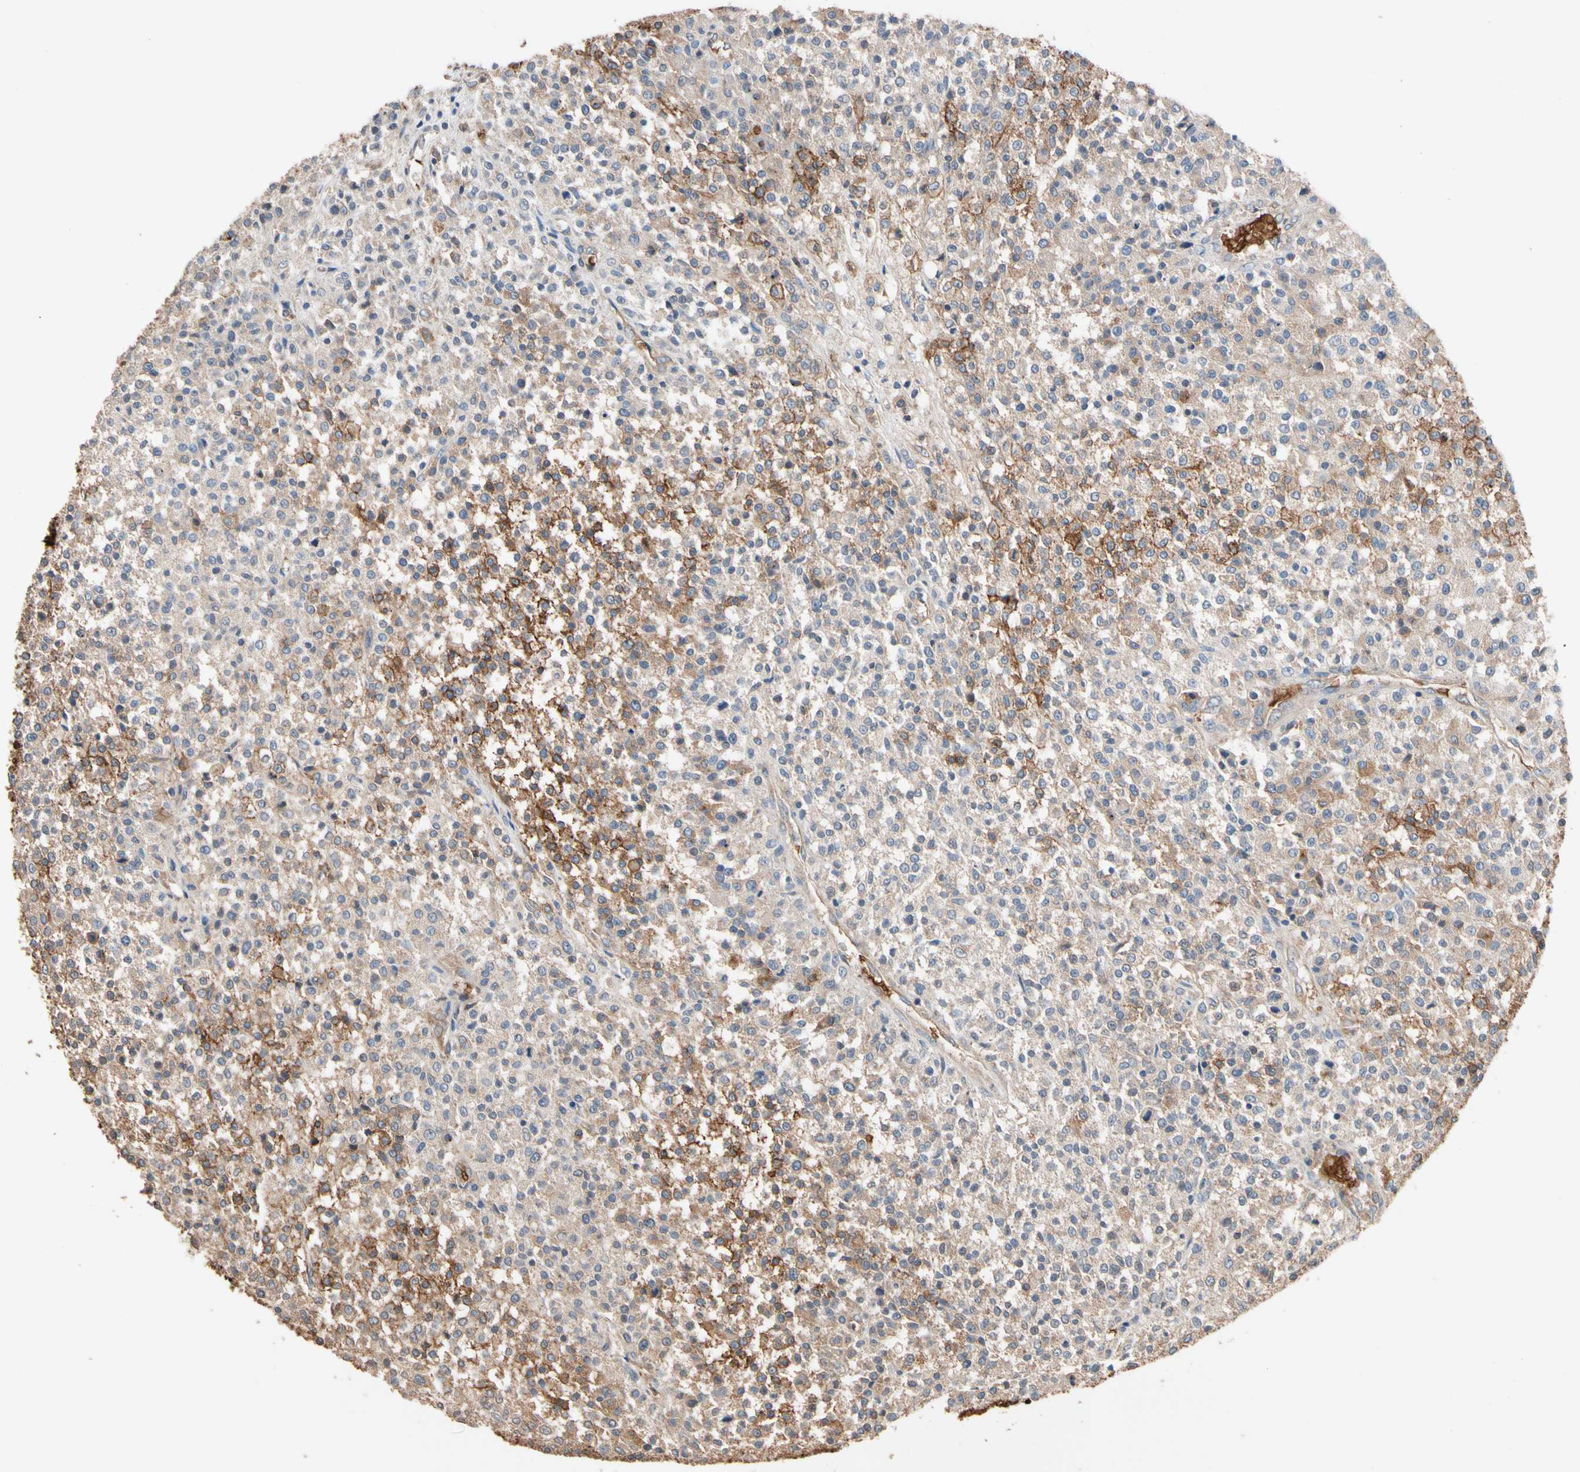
{"staining": {"intensity": "moderate", "quantity": "25%-75%", "location": "cytoplasmic/membranous"}, "tissue": "testis cancer", "cell_type": "Tumor cells", "image_type": "cancer", "snomed": [{"axis": "morphology", "description": "Seminoma, NOS"}, {"axis": "topography", "description": "Testis"}], "caption": "Immunohistochemistry (IHC) (DAB) staining of seminoma (testis) shows moderate cytoplasmic/membranous protein positivity in about 25%-75% of tumor cells. (IHC, brightfield microscopy, high magnification).", "gene": "RIOK2", "patient": {"sex": "male", "age": 59}}